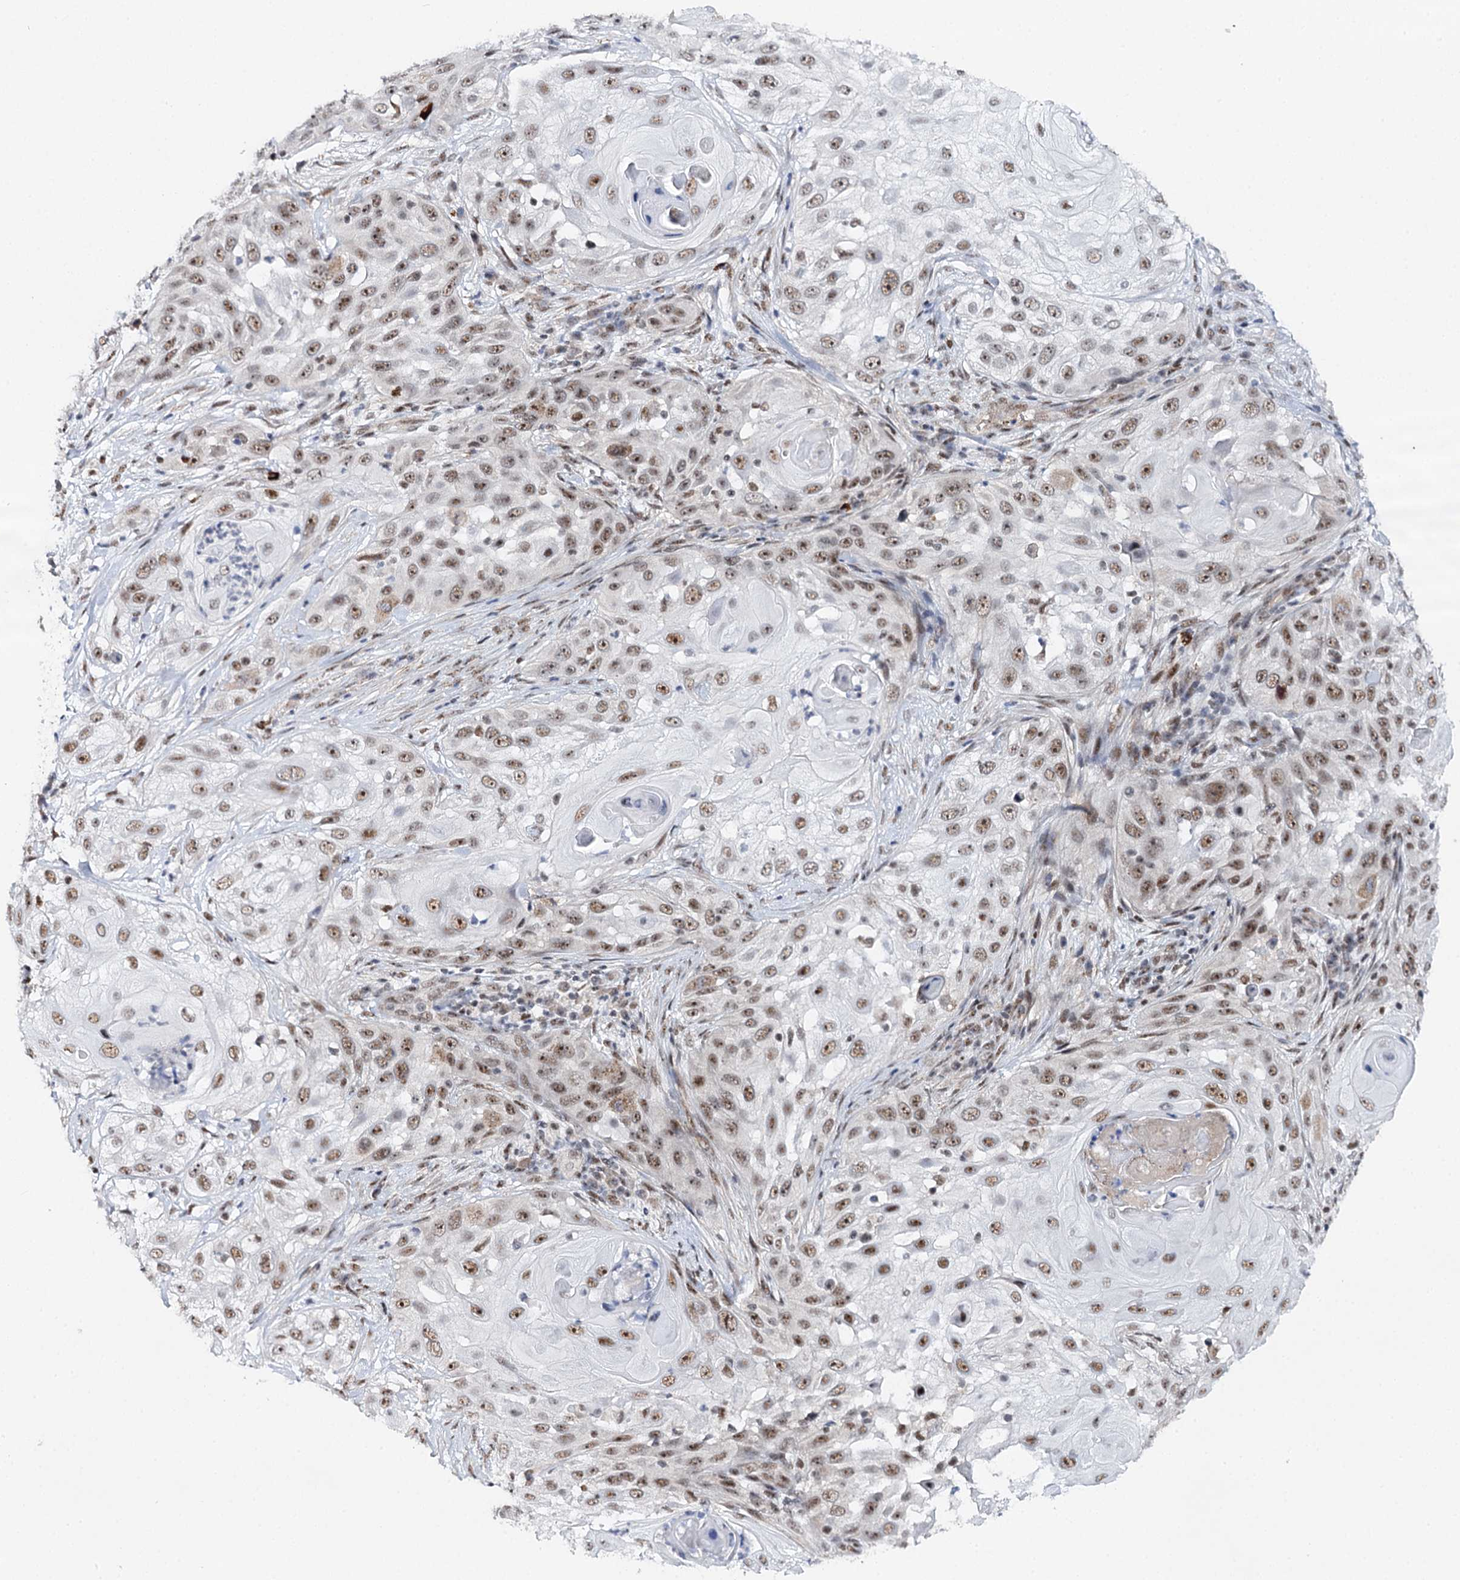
{"staining": {"intensity": "moderate", "quantity": ">75%", "location": "nuclear"}, "tissue": "skin cancer", "cell_type": "Tumor cells", "image_type": "cancer", "snomed": [{"axis": "morphology", "description": "Squamous cell carcinoma, NOS"}, {"axis": "topography", "description": "Skin"}], "caption": "Immunohistochemistry (IHC) of skin cancer reveals medium levels of moderate nuclear expression in approximately >75% of tumor cells.", "gene": "BUD13", "patient": {"sex": "female", "age": 44}}